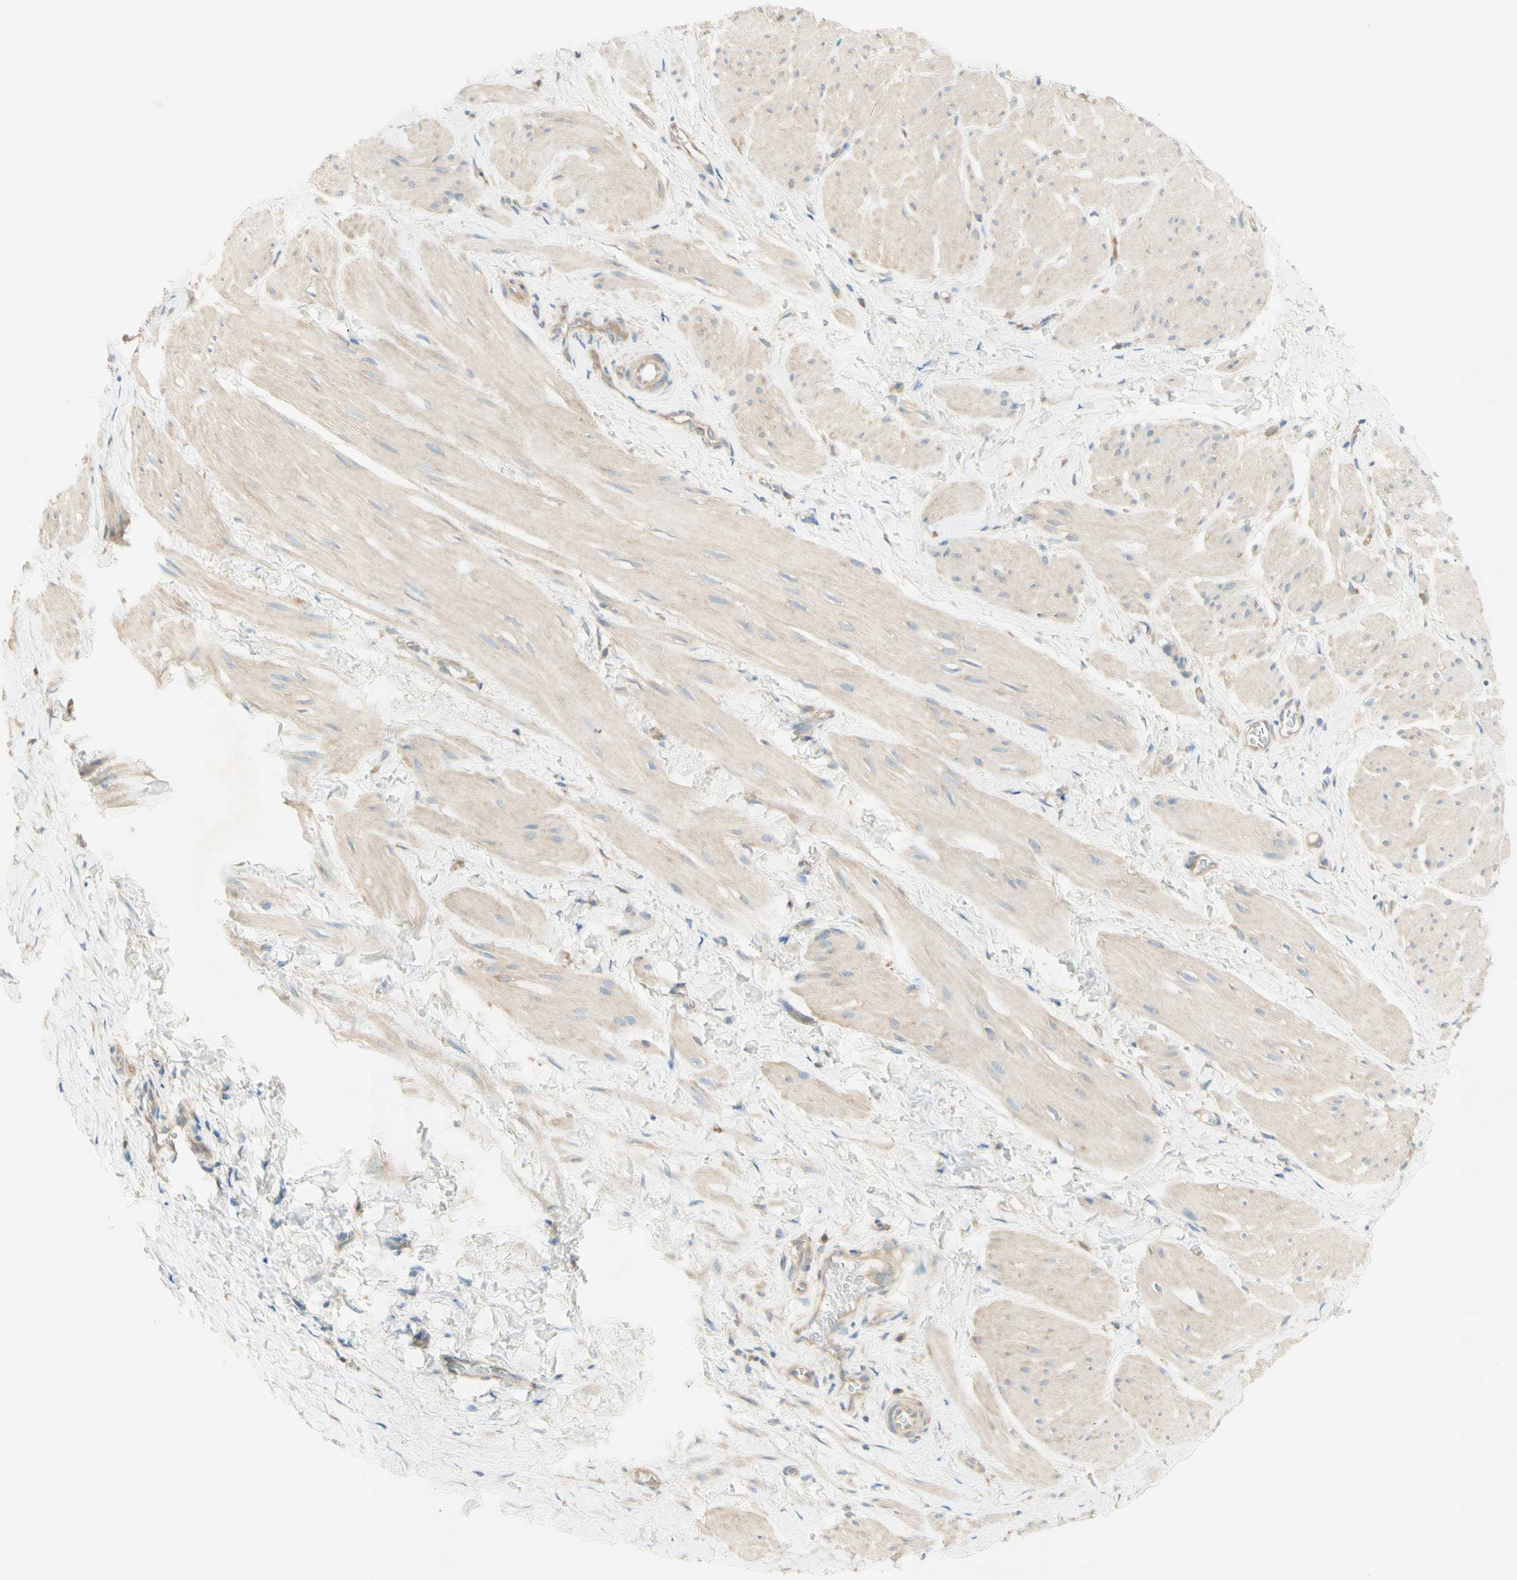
{"staining": {"intensity": "weak", "quantity": "25%-75%", "location": "cytoplasmic/membranous"}, "tissue": "smooth muscle", "cell_type": "Smooth muscle cells", "image_type": "normal", "snomed": [{"axis": "morphology", "description": "Normal tissue, NOS"}, {"axis": "topography", "description": "Smooth muscle"}], "caption": "Human smooth muscle stained with a brown dye shows weak cytoplasmic/membranous positive expression in approximately 25%-75% of smooth muscle cells.", "gene": "DYNC1H1", "patient": {"sex": "male", "age": 16}}